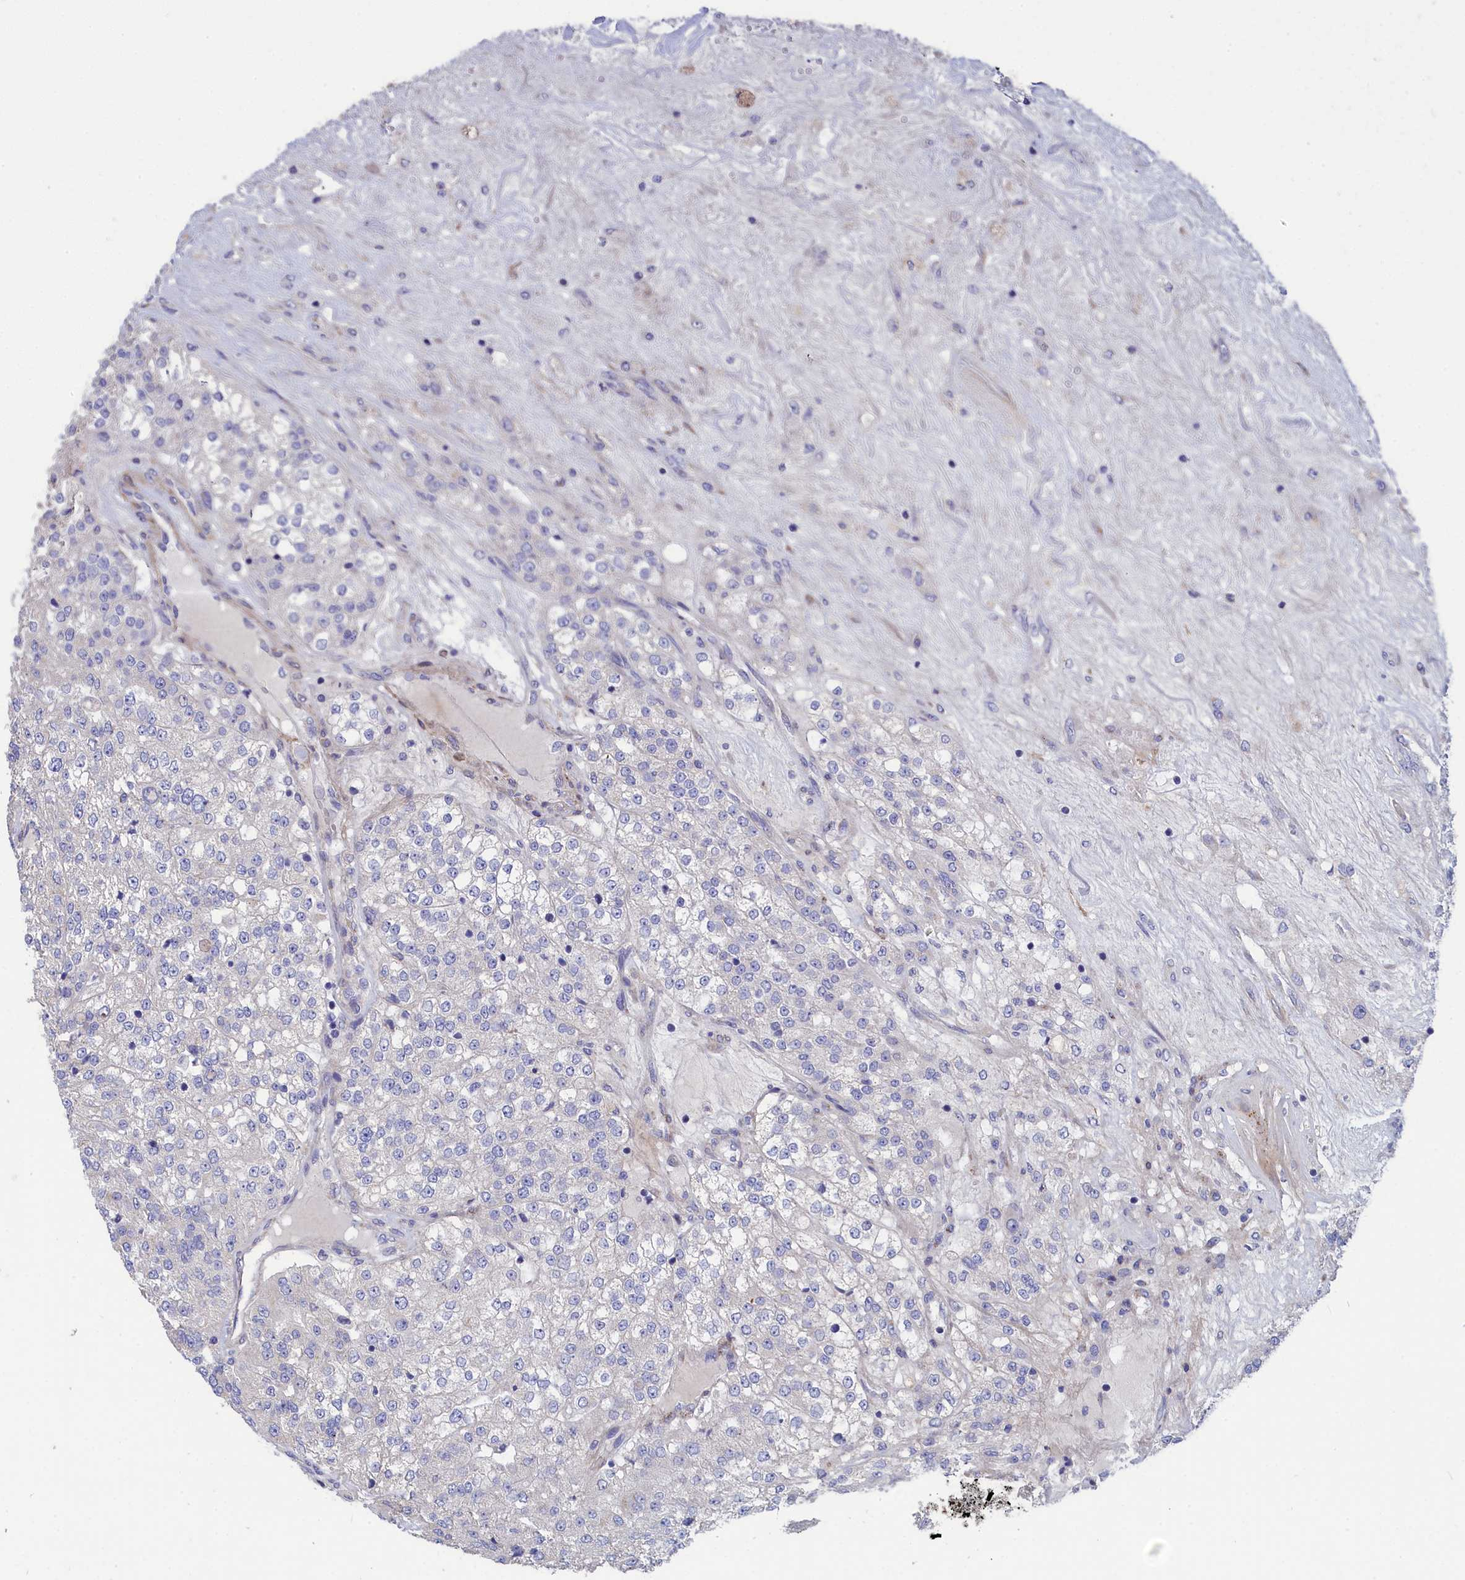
{"staining": {"intensity": "negative", "quantity": "none", "location": "none"}, "tissue": "renal cancer", "cell_type": "Tumor cells", "image_type": "cancer", "snomed": [{"axis": "morphology", "description": "Adenocarcinoma, NOS"}, {"axis": "topography", "description": "Kidney"}], "caption": "This is an immunohistochemistry (IHC) image of human adenocarcinoma (renal). There is no expression in tumor cells.", "gene": "TUBGCP4", "patient": {"sex": "female", "age": 63}}